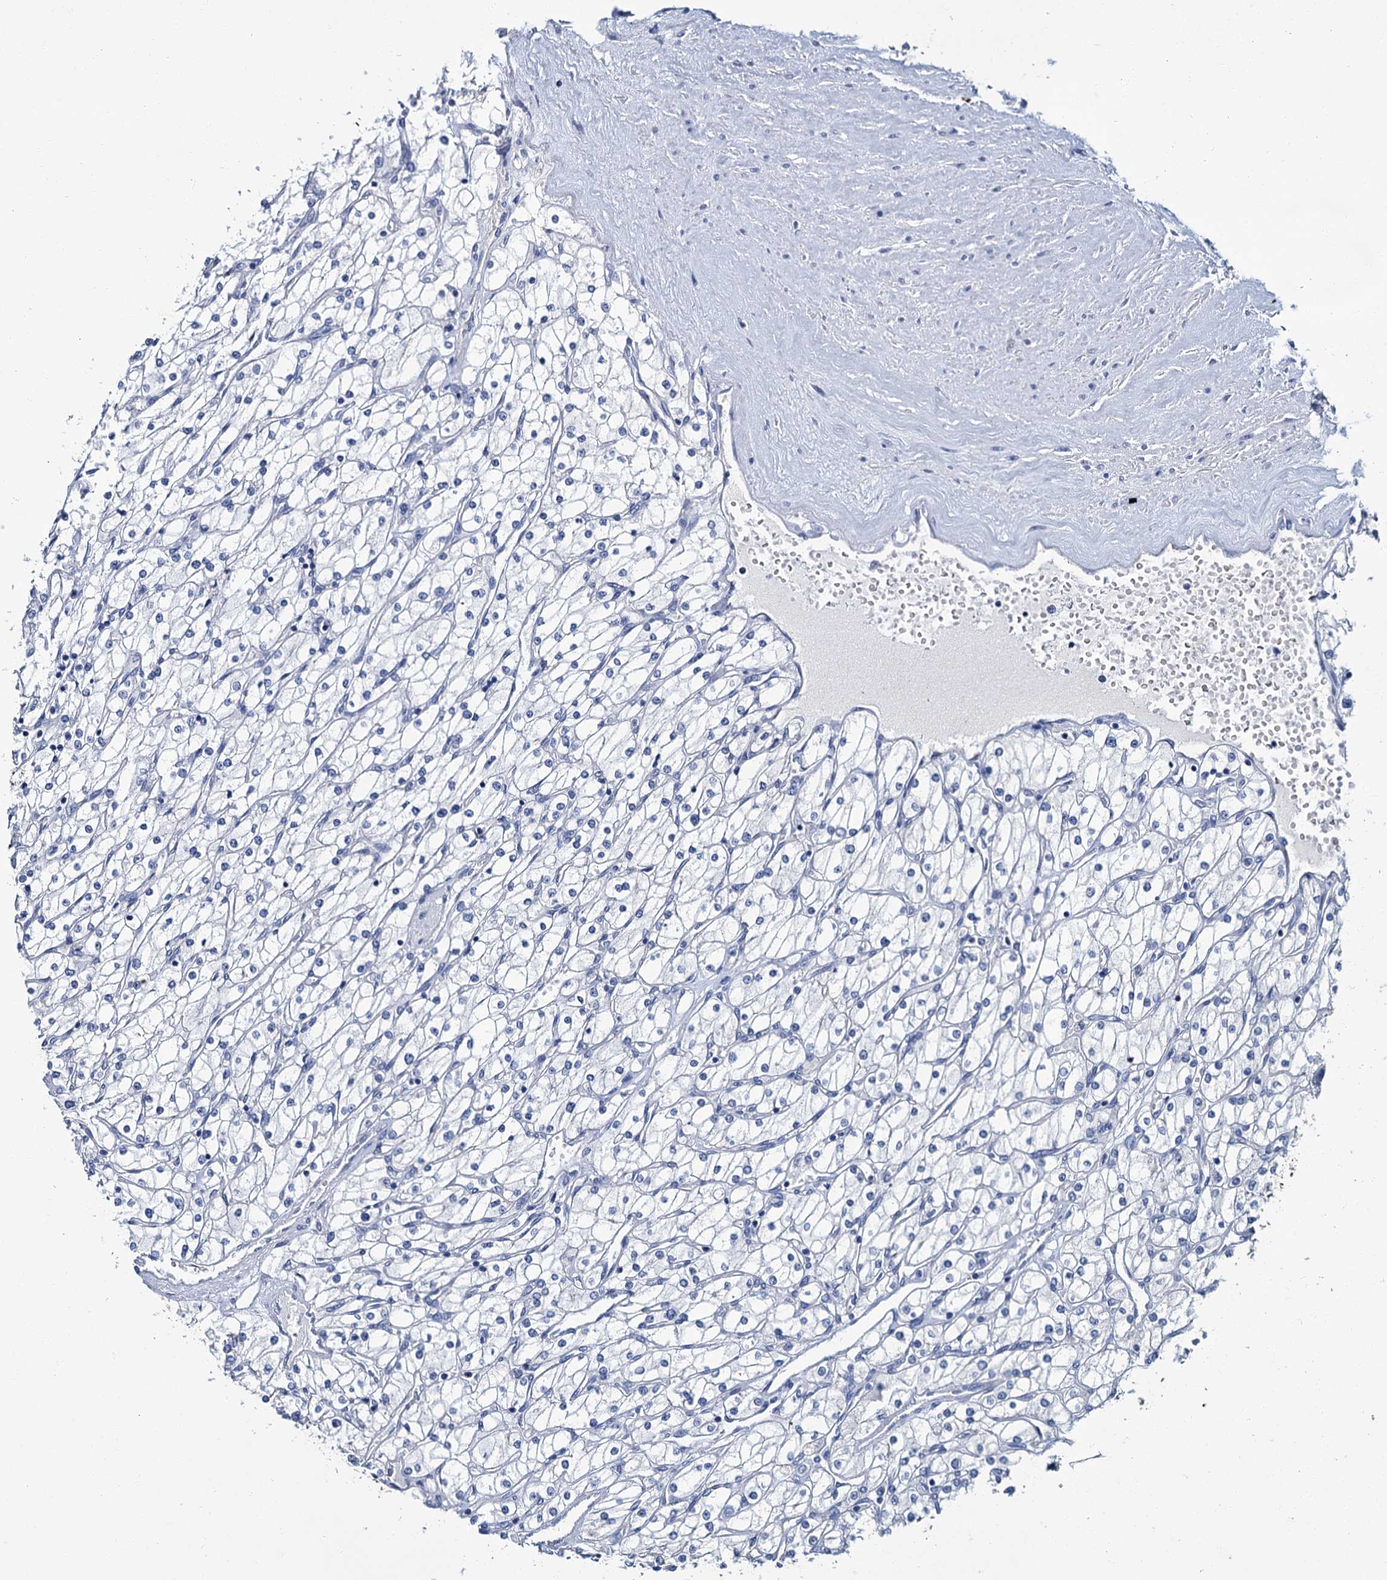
{"staining": {"intensity": "negative", "quantity": "none", "location": "none"}, "tissue": "renal cancer", "cell_type": "Tumor cells", "image_type": "cancer", "snomed": [{"axis": "morphology", "description": "Adenocarcinoma, NOS"}, {"axis": "topography", "description": "Kidney"}], "caption": "A high-resolution micrograph shows immunohistochemistry (IHC) staining of renal cancer, which exhibits no significant positivity in tumor cells.", "gene": "SNCB", "patient": {"sex": "male", "age": 80}}